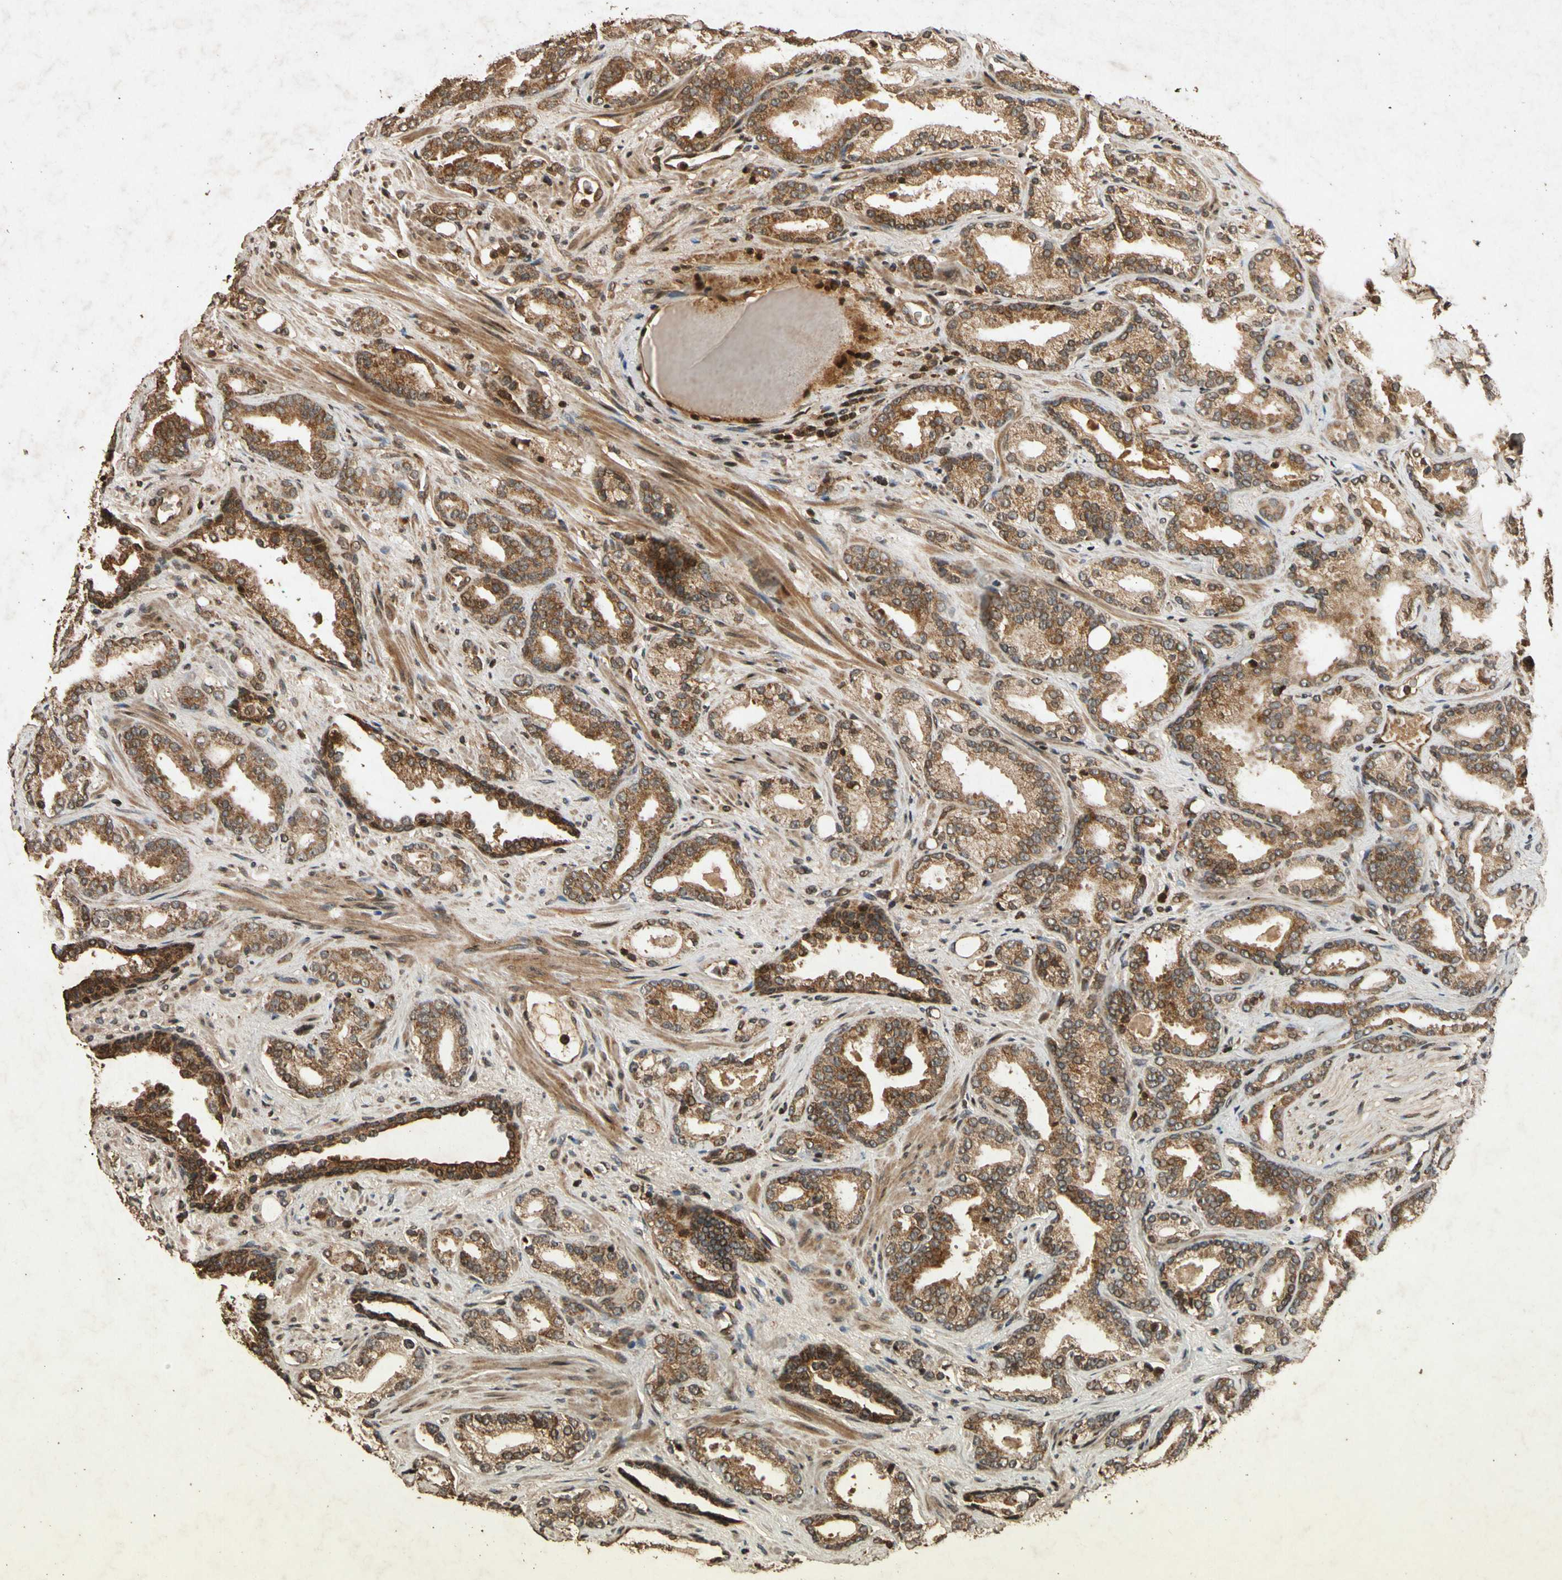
{"staining": {"intensity": "moderate", "quantity": ">75%", "location": "cytoplasmic/membranous"}, "tissue": "prostate cancer", "cell_type": "Tumor cells", "image_type": "cancer", "snomed": [{"axis": "morphology", "description": "Adenocarcinoma, Low grade"}, {"axis": "topography", "description": "Prostate"}], "caption": "Prostate cancer was stained to show a protein in brown. There is medium levels of moderate cytoplasmic/membranous positivity in about >75% of tumor cells.", "gene": "TXN2", "patient": {"sex": "male", "age": 63}}